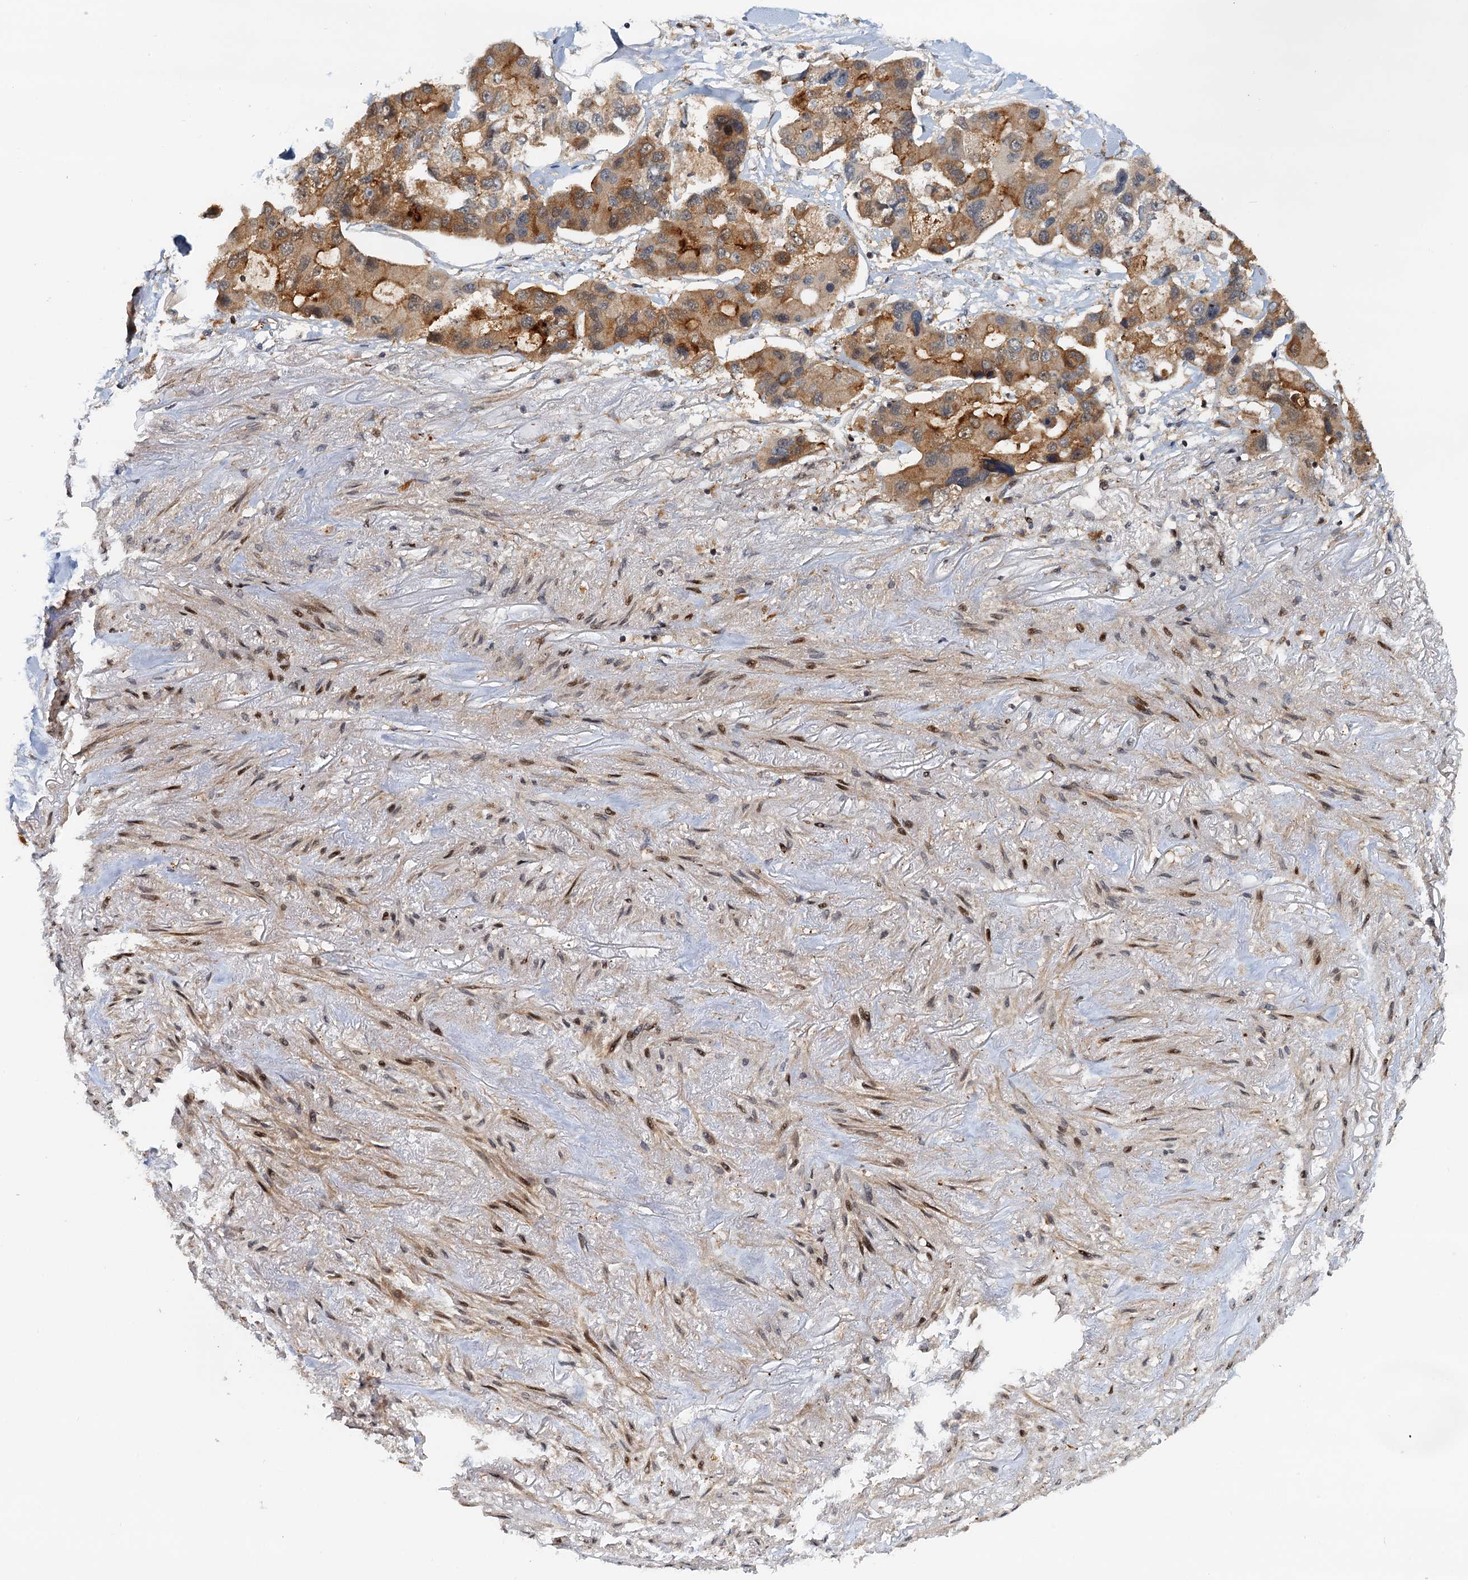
{"staining": {"intensity": "moderate", "quantity": ">75%", "location": "cytoplasmic/membranous"}, "tissue": "lung cancer", "cell_type": "Tumor cells", "image_type": "cancer", "snomed": [{"axis": "morphology", "description": "Adenocarcinoma, NOS"}, {"axis": "topography", "description": "Lung"}], "caption": "Immunohistochemistry (IHC) photomicrograph of neoplastic tissue: human lung cancer stained using IHC displays medium levels of moderate protein expression localized specifically in the cytoplasmic/membranous of tumor cells, appearing as a cytoplasmic/membranous brown color.", "gene": "TOLLIP", "patient": {"sex": "female", "age": 54}}